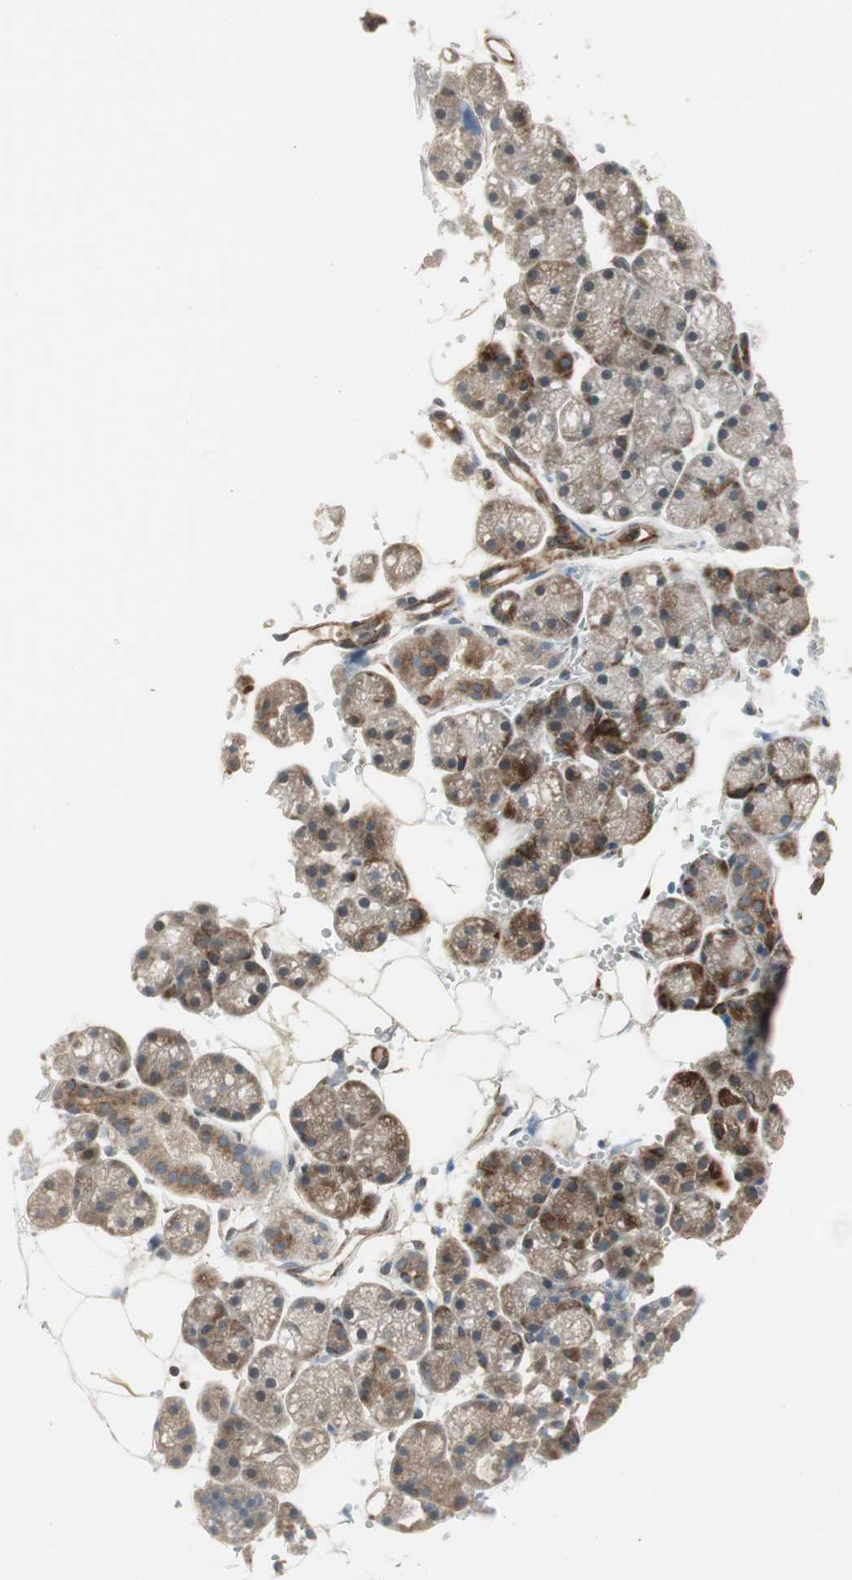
{"staining": {"intensity": "strong", "quantity": ">75%", "location": "cytoplasmic/membranous"}, "tissue": "salivary gland", "cell_type": "Glandular cells", "image_type": "normal", "snomed": [{"axis": "morphology", "description": "Normal tissue, NOS"}, {"axis": "topography", "description": "Salivary gland"}], "caption": "A high-resolution image shows immunohistochemistry (IHC) staining of normal salivary gland, which demonstrates strong cytoplasmic/membranous staining in about >75% of glandular cells.", "gene": "PPP2R5E", "patient": {"sex": "male", "age": 62}}